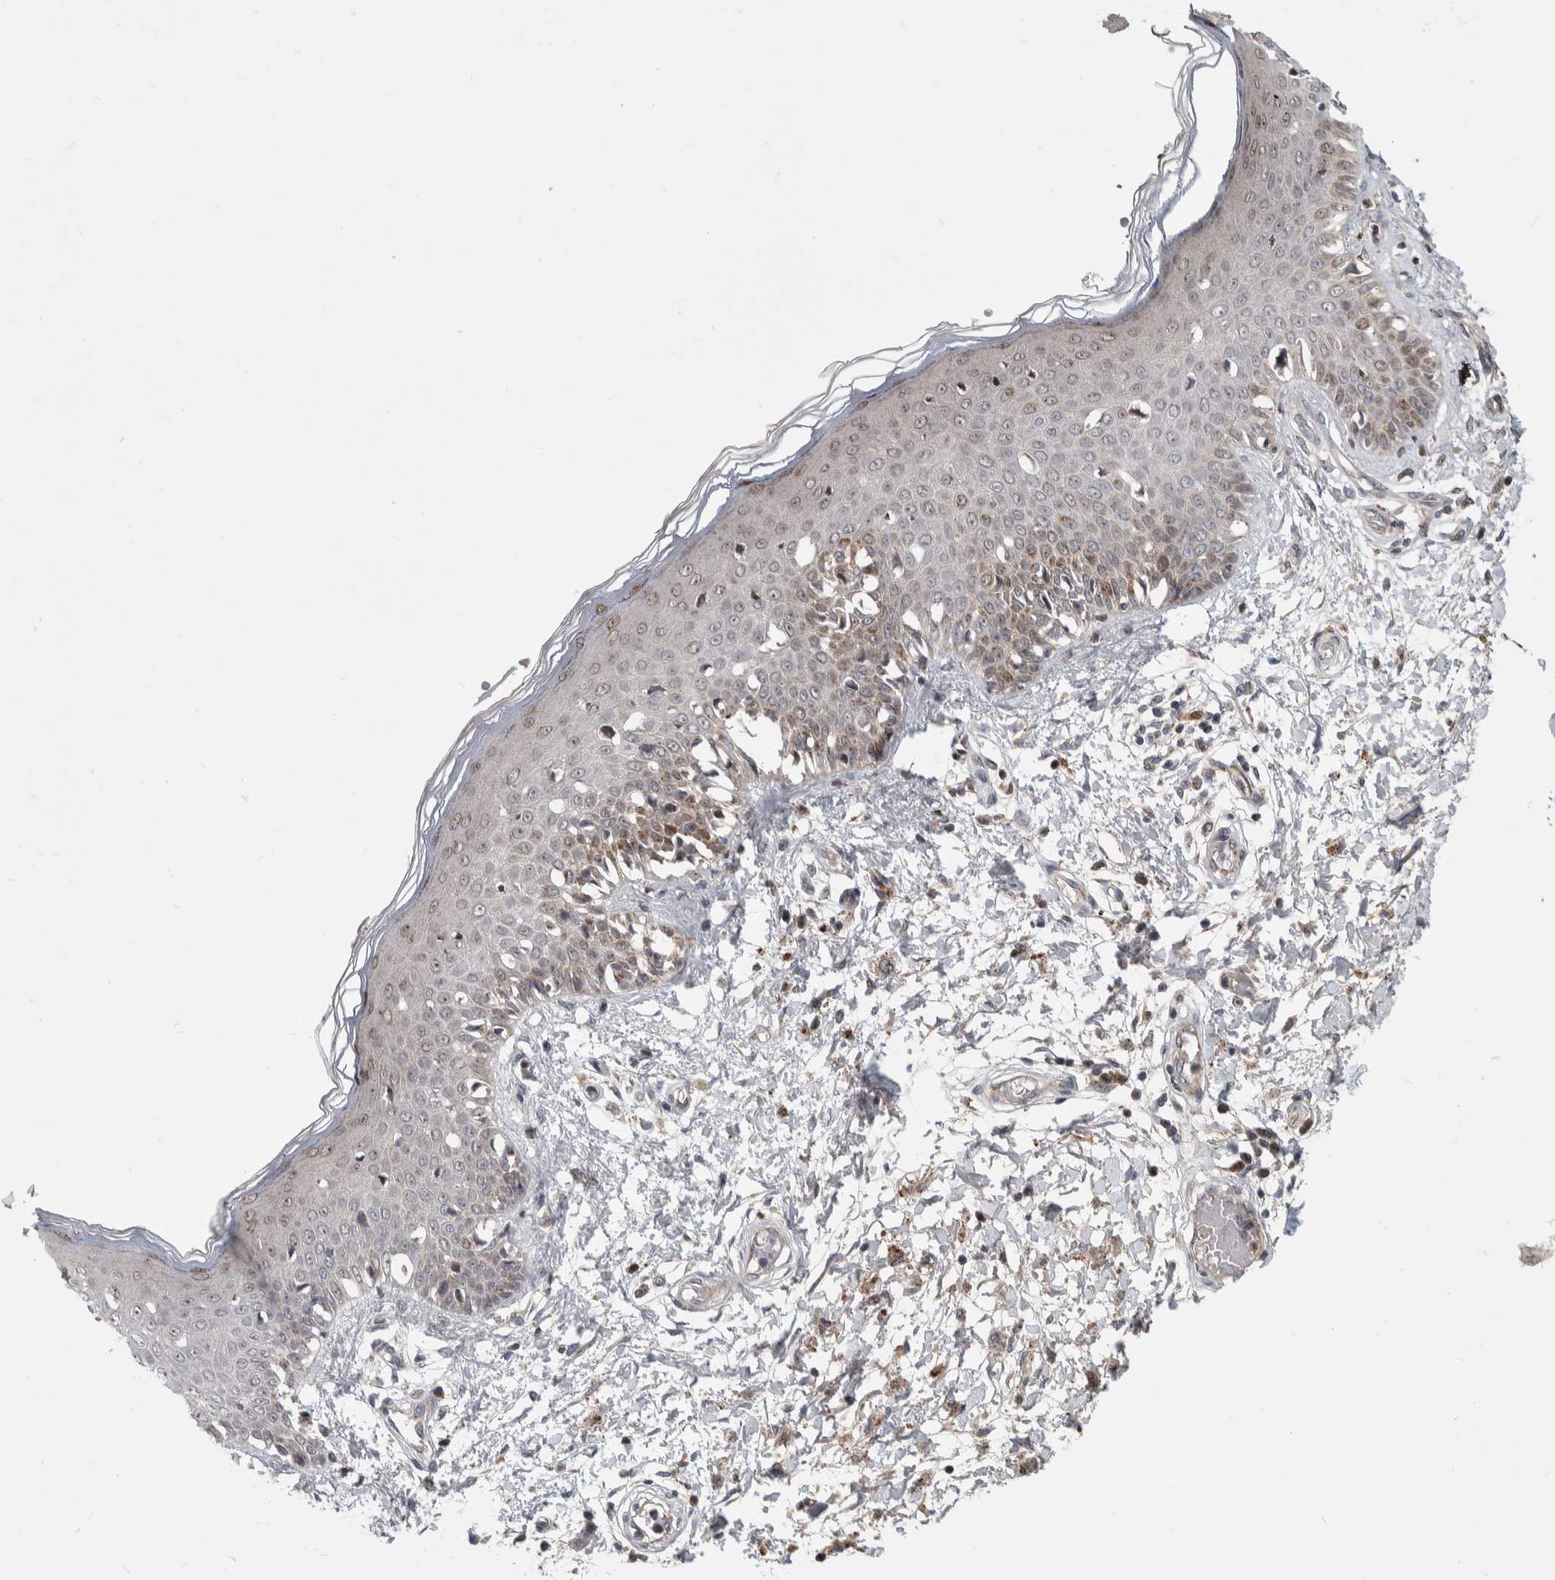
{"staining": {"intensity": "weak", "quantity": ">75%", "location": "cytoplasmic/membranous"}, "tissue": "skin", "cell_type": "Fibroblasts", "image_type": "normal", "snomed": [{"axis": "morphology", "description": "Normal tissue, NOS"}, {"axis": "morphology", "description": "Inflammation, NOS"}, {"axis": "topography", "description": "Skin"}], "caption": "Protein staining of unremarkable skin demonstrates weak cytoplasmic/membranous staining in approximately >75% of fibroblasts.", "gene": "MSL1", "patient": {"sex": "female", "age": 44}}